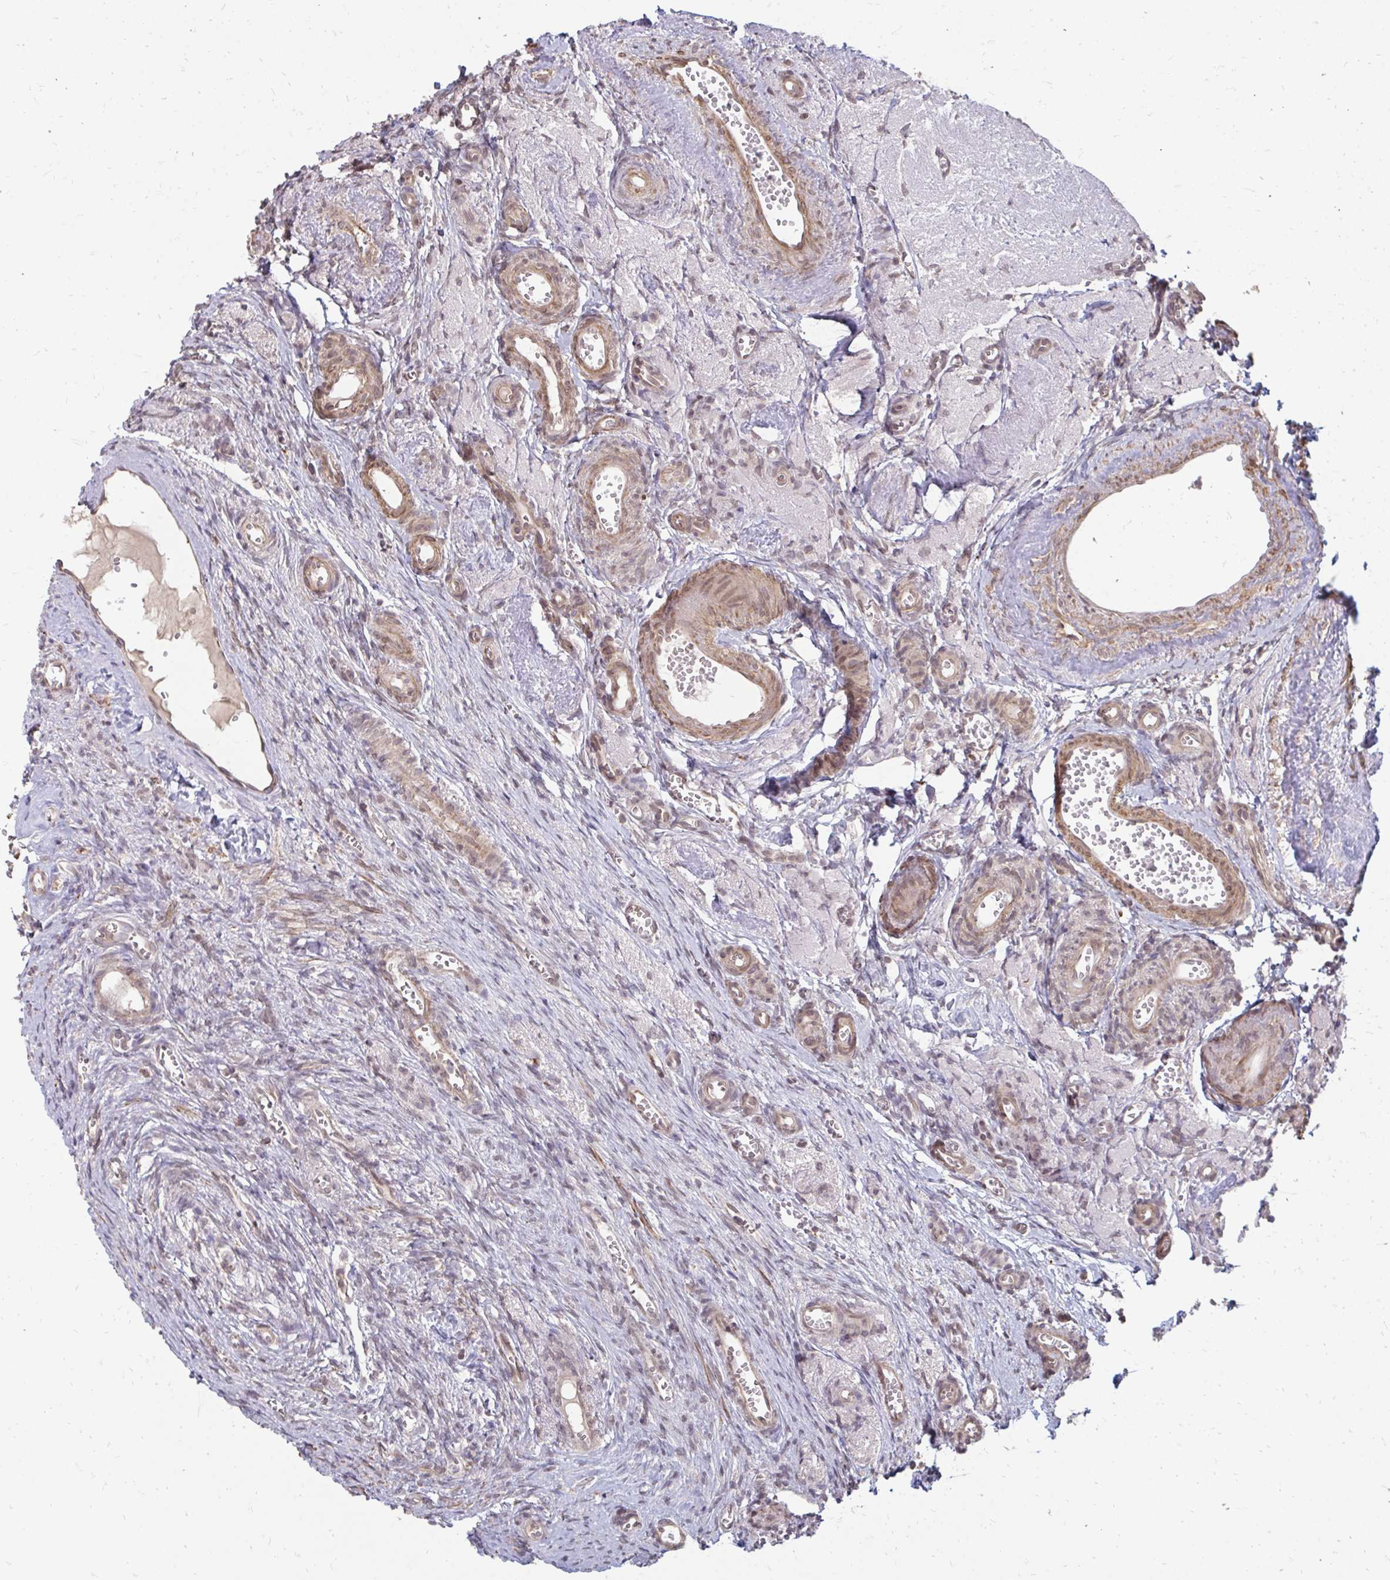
{"staining": {"intensity": "moderate", "quantity": "25%-75%", "location": "cytoplasmic/membranous"}, "tissue": "ovary", "cell_type": "Follicle cells", "image_type": "normal", "snomed": [{"axis": "morphology", "description": "Normal tissue, NOS"}, {"axis": "topography", "description": "Ovary"}], "caption": "DAB (3,3'-diaminobenzidine) immunohistochemical staining of normal human ovary demonstrates moderate cytoplasmic/membranous protein positivity in about 25%-75% of follicle cells.", "gene": "GPC5", "patient": {"sex": "female", "age": 41}}